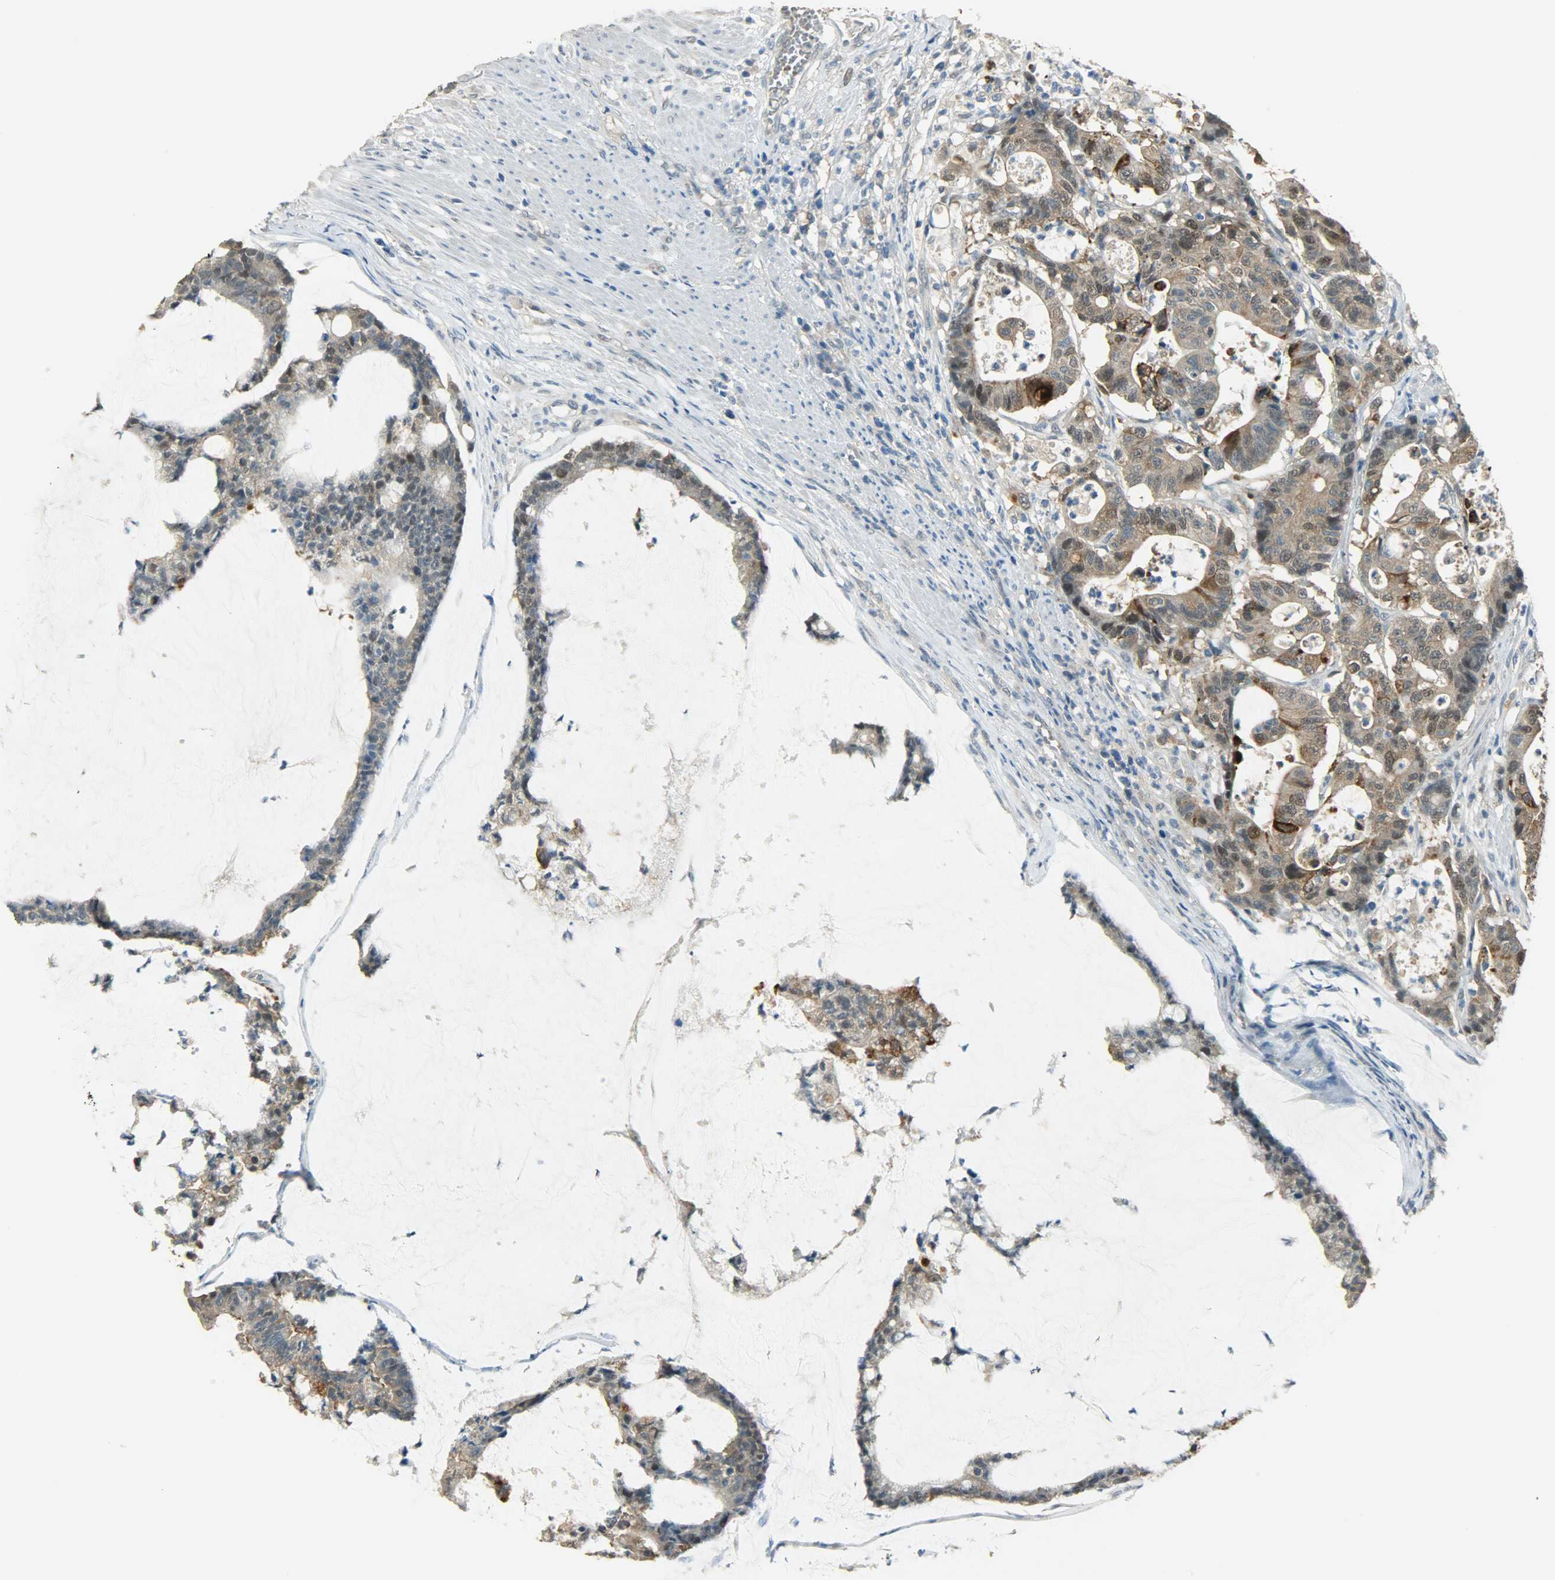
{"staining": {"intensity": "strong", "quantity": "<25%", "location": "cytoplasmic/membranous"}, "tissue": "colorectal cancer", "cell_type": "Tumor cells", "image_type": "cancer", "snomed": [{"axis": "morphology", "description": "Adenocarcinoma, NOS"}, {"axis": "topography", "description": "Colon"}], "caption": "Brown immunohistochemical staining in colorectal cancer (adenocarcinoma) shows strong cytoplasmic/membranous staining in approximately <25% of tumor cells.", "gene": "PRMT5", "patient": {"sex": "female", "age": 84}}